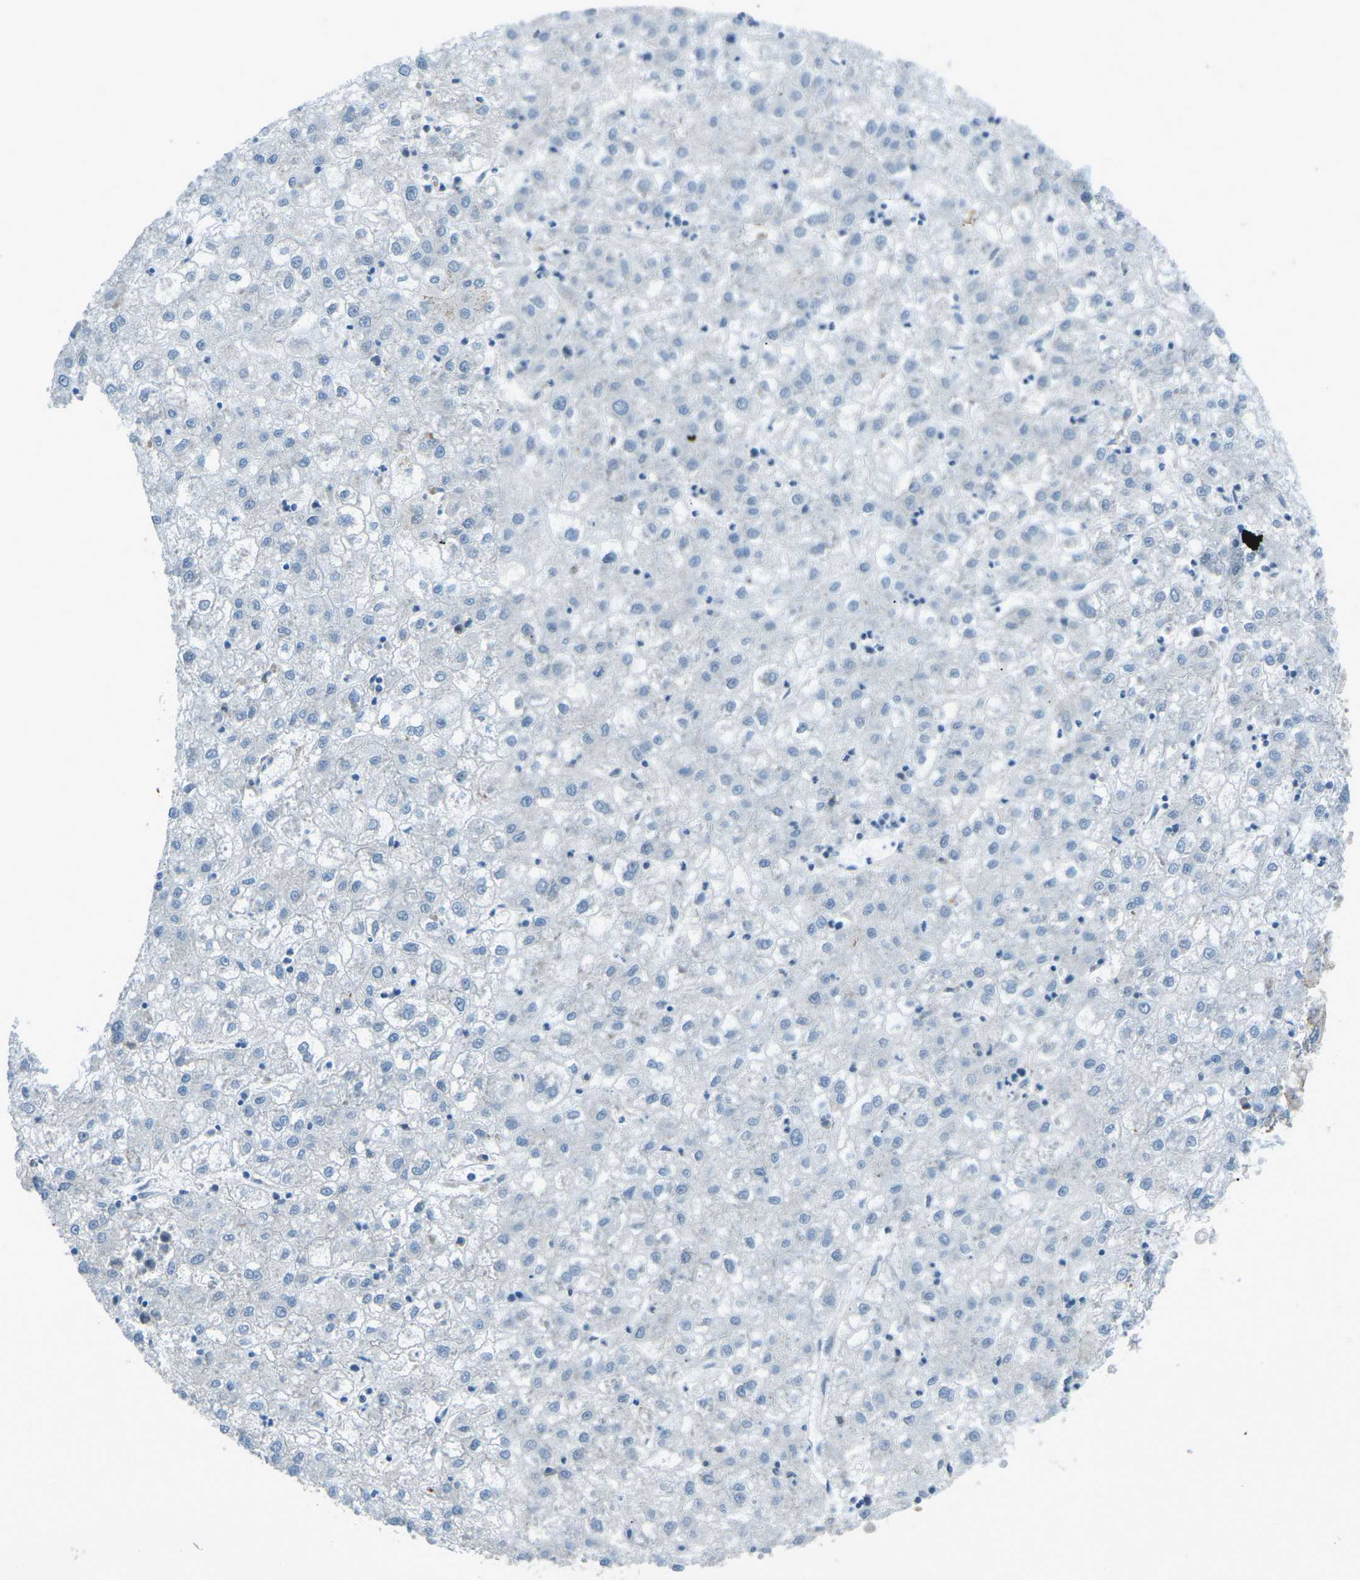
{"staining": {"intensity": "negative", "quantity": "none", "location": "none"}, "tissue": "liver cancer", "cell_type": "Tumor cells", "image_type": "cancer", "snomed": [{"axis": "morphology", "description": "Carcinoma, Hepatocellular, NOS"}, {"axis": "topography", "description": "Liver"}], "caption": "A photomicrograph of liver cancer (hepatocellular carcinoma) stained for a protein displays no brown staining in tumor cells.", "gene": "PRKCA", "patient": {"sex": "male", "age": 72}}